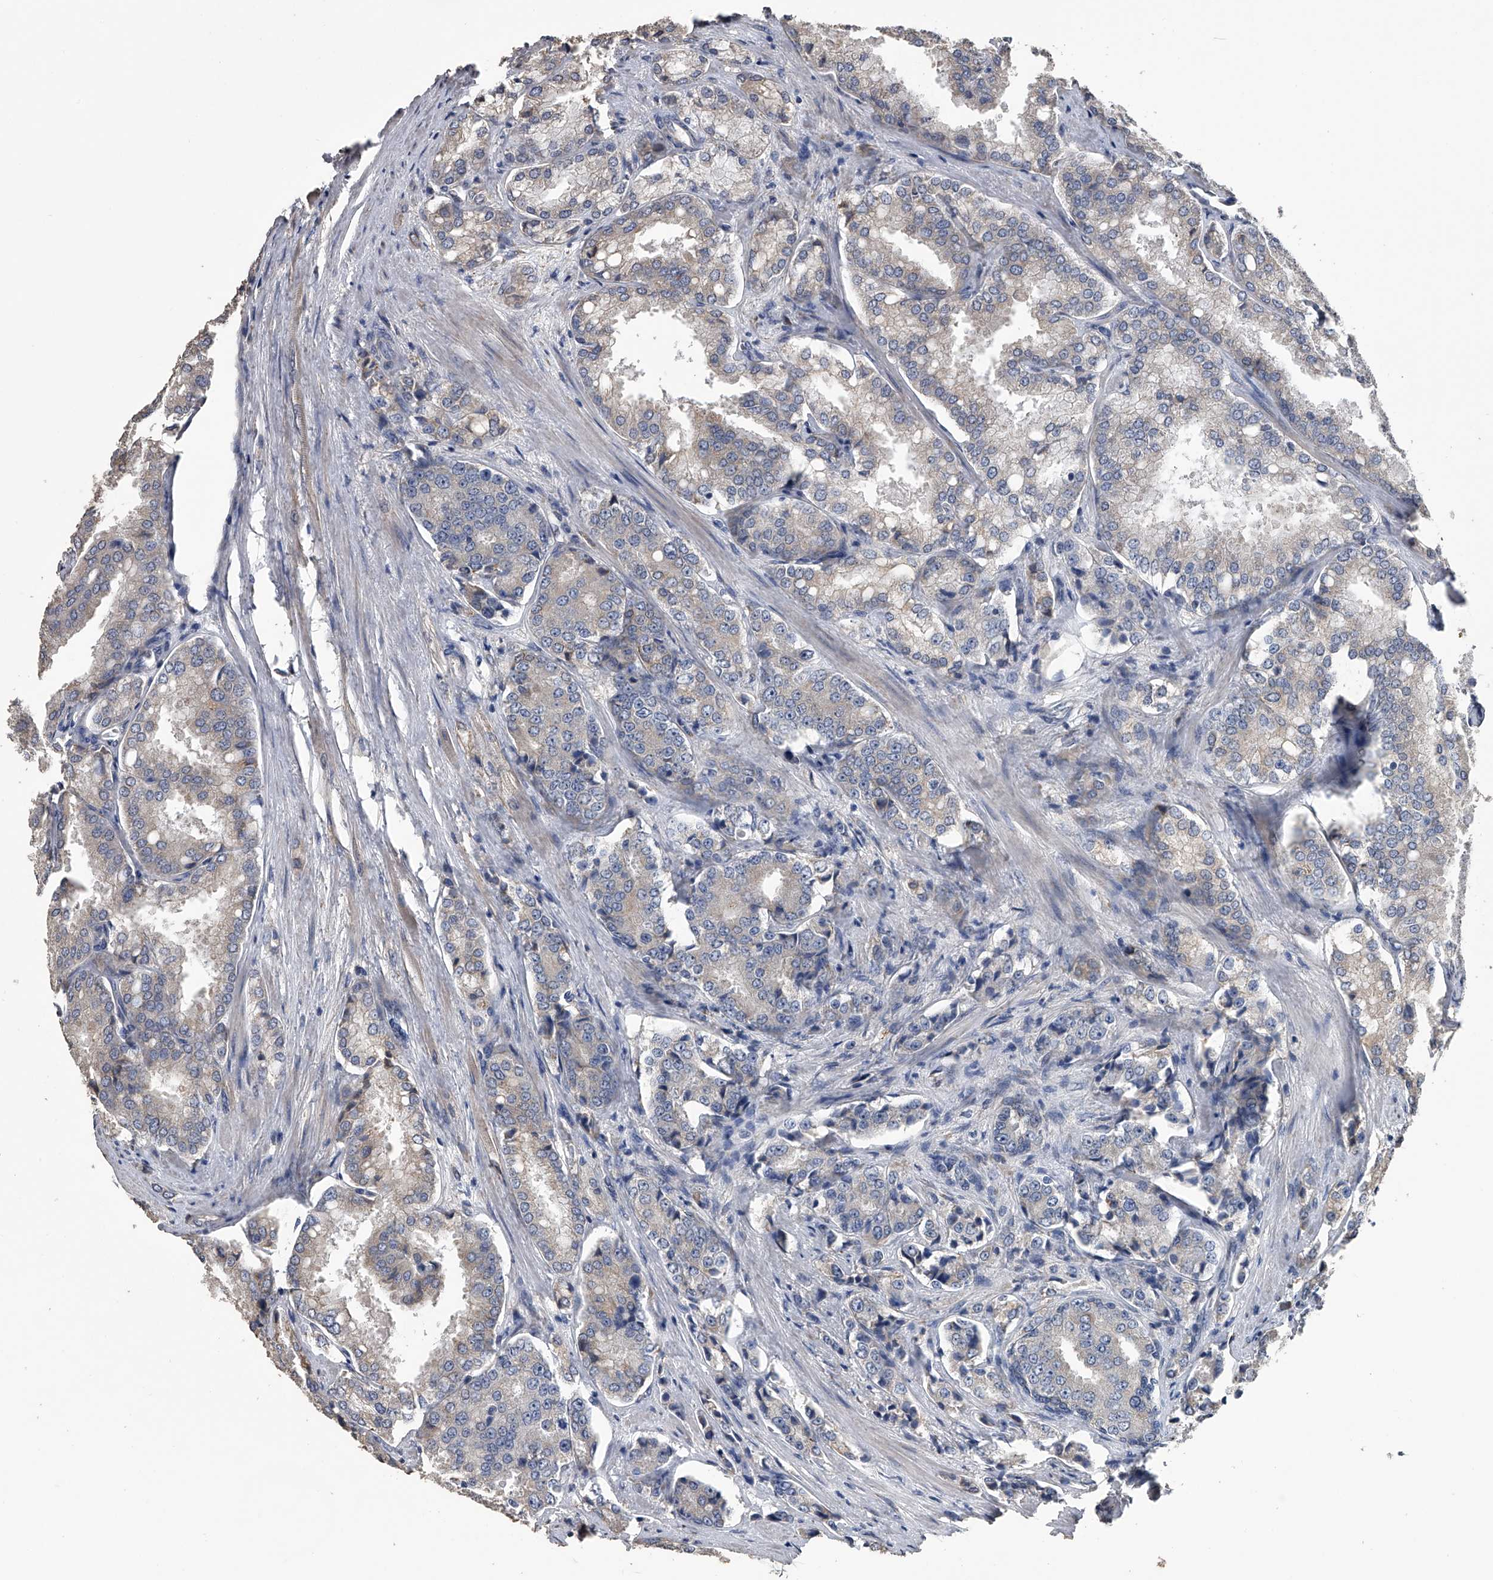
{"staining": {"intensity": "negative", "quantity": "none", "location": "none"}, "tissue": "prostate cancer", "cell_type": "Tumor cells", "image_type": "cancer", "snomed": [{"axis": "morphology", "description": "Adenocarcinoma, High grade"}, {"axis": "topography", "description": "Prostate"}], "caption": "This micrograph is of prostate adenocarcinoma (high-grade) stained with immunohistochemistry to label a protein in brown with the nuclei are counter-stained blue. There is no expression in tumor cells.", "gene": "PCLO", "patient": {"sex": "male", "age": 50}}